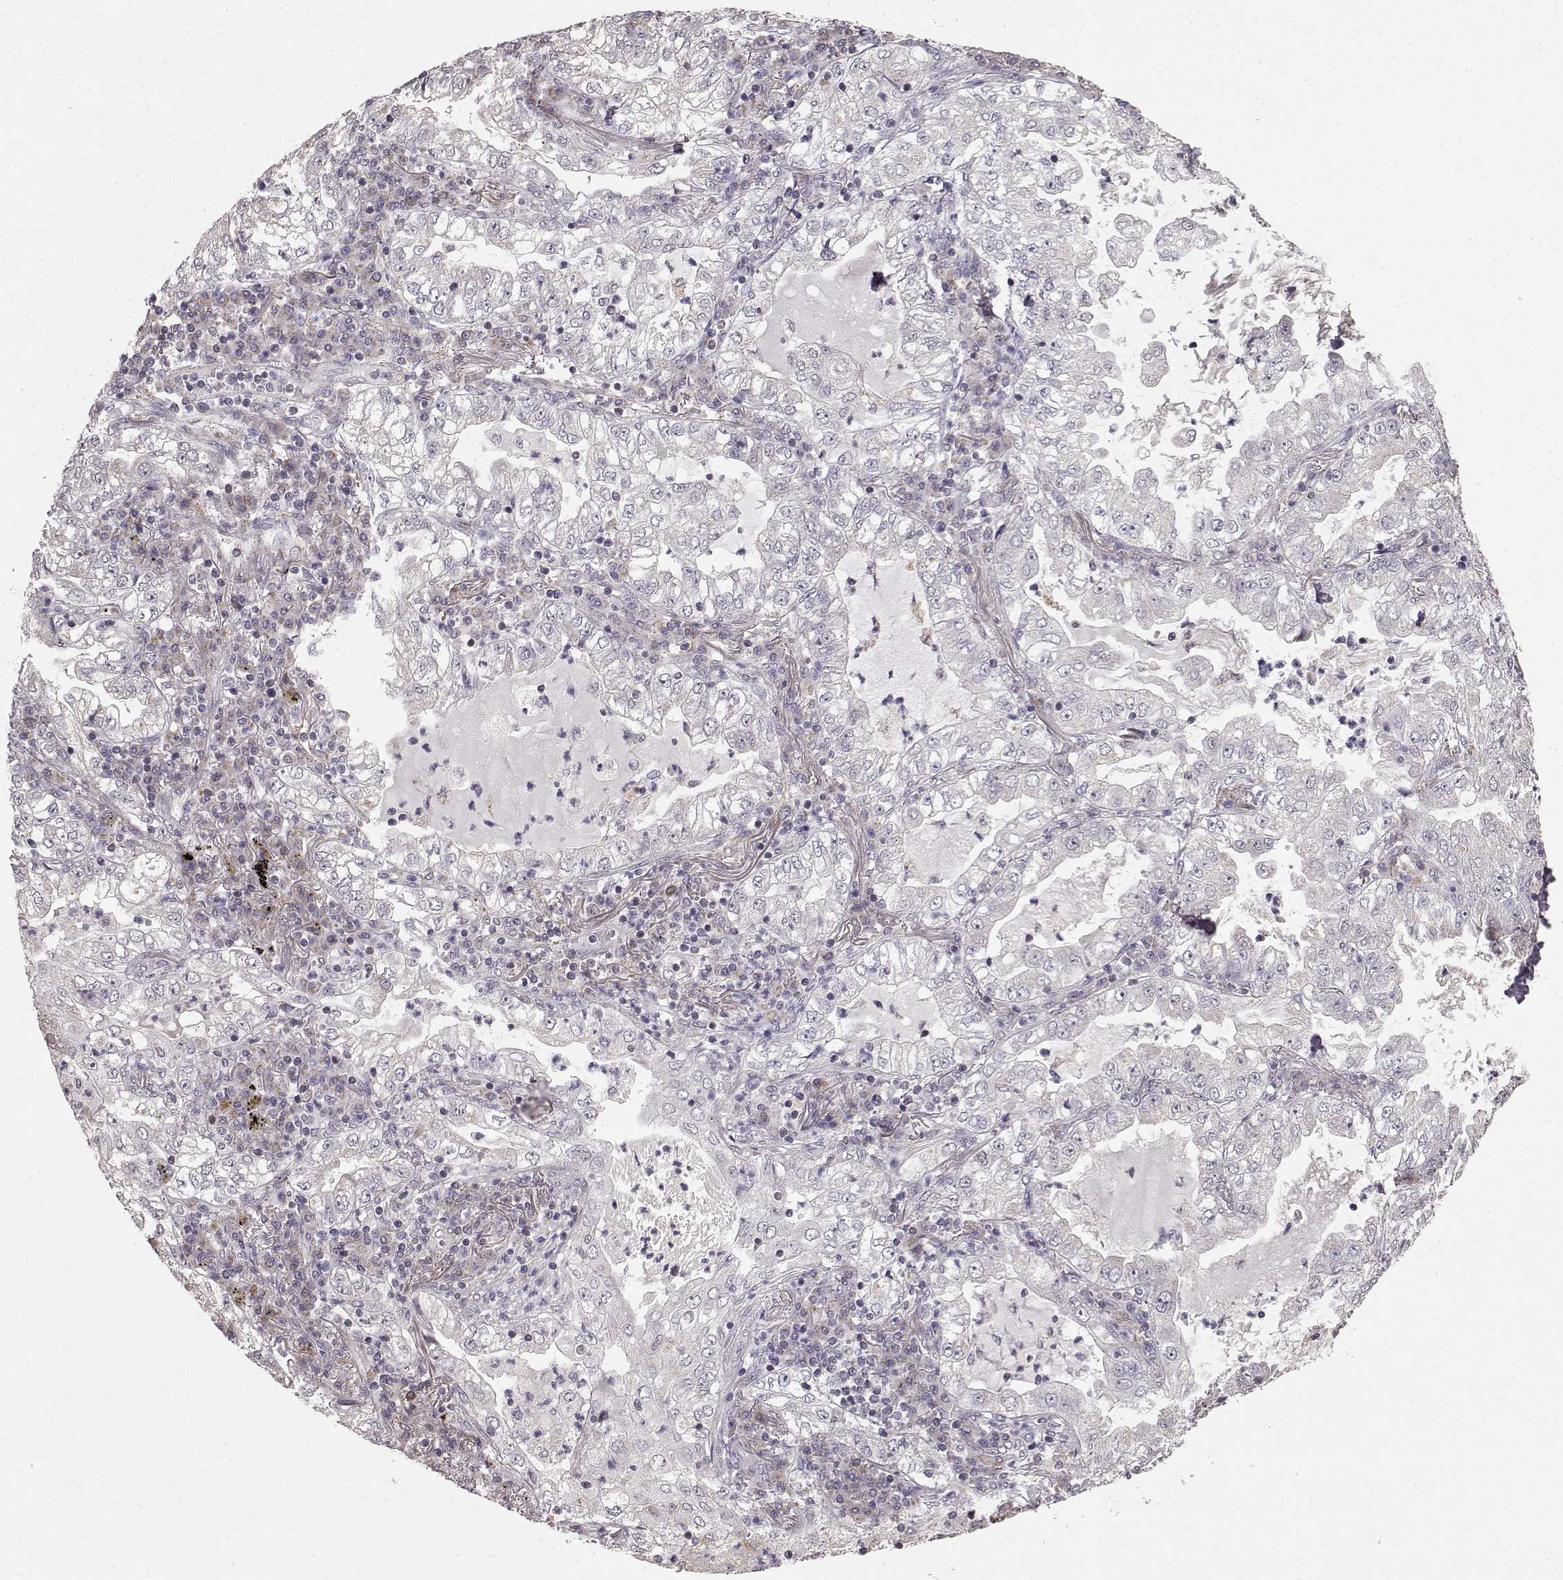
{"staining": {"intensity": "negative", "quantity": "none", "location": "none"}, "tissue": "lung cancer", "cell_type": "Tumor cells", "image_type": "cancer", "snomed": [{"axis": "morphology", "description": "Adenocarcinoma, NOS"}, {"axis": "topography", "description": "Lung"}], "caption": "Tumor cells are negative for brown protein staining in adenocarcinoma (lung). (IHC, brightfield microscopy, high magnification).", "gene": "BACH2", "patient": {"sex": "female", "age": 73}}